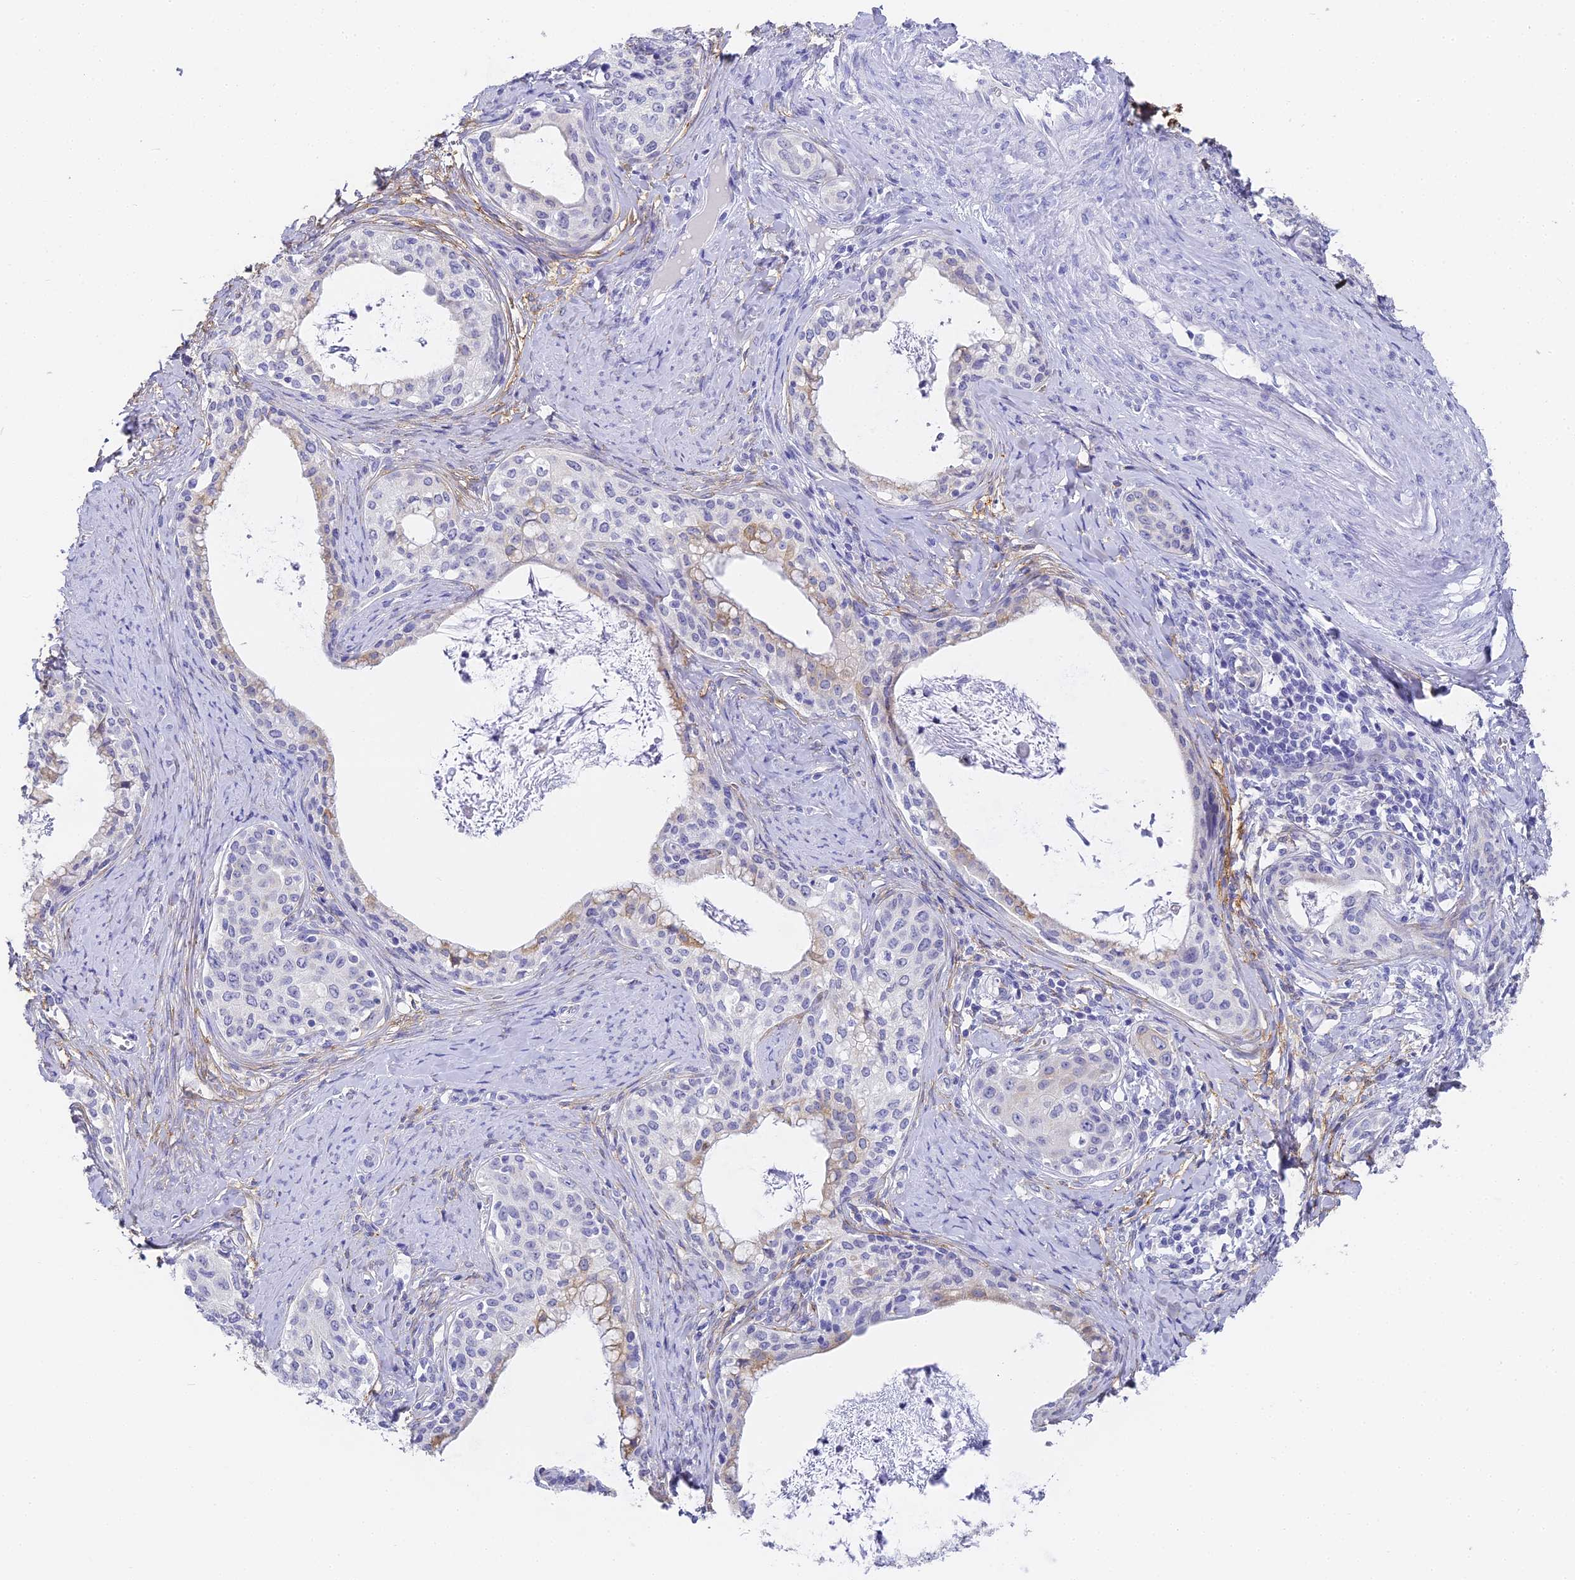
{"staining": {"intensity": "negative", "quantity": "none", "location": "none"}, "tissue": "cervical cancer", "cell_type": "Tumor cells", "image_type": "cancer", "snomed": [{"axis": "morphology", "description": "Squamous cell carcinoma, NOS"}, {"axis": "morphology", "description": "Adenocarcinoma, NOS"}, {"axis": "topography", "description": "Cervix"}], "caption": "Immunohistochemistry of human cervical cancer demonstrates no staining in tumor cells.", "gene": "GJA1", "patient": {"sex": "female", "age": 52}}